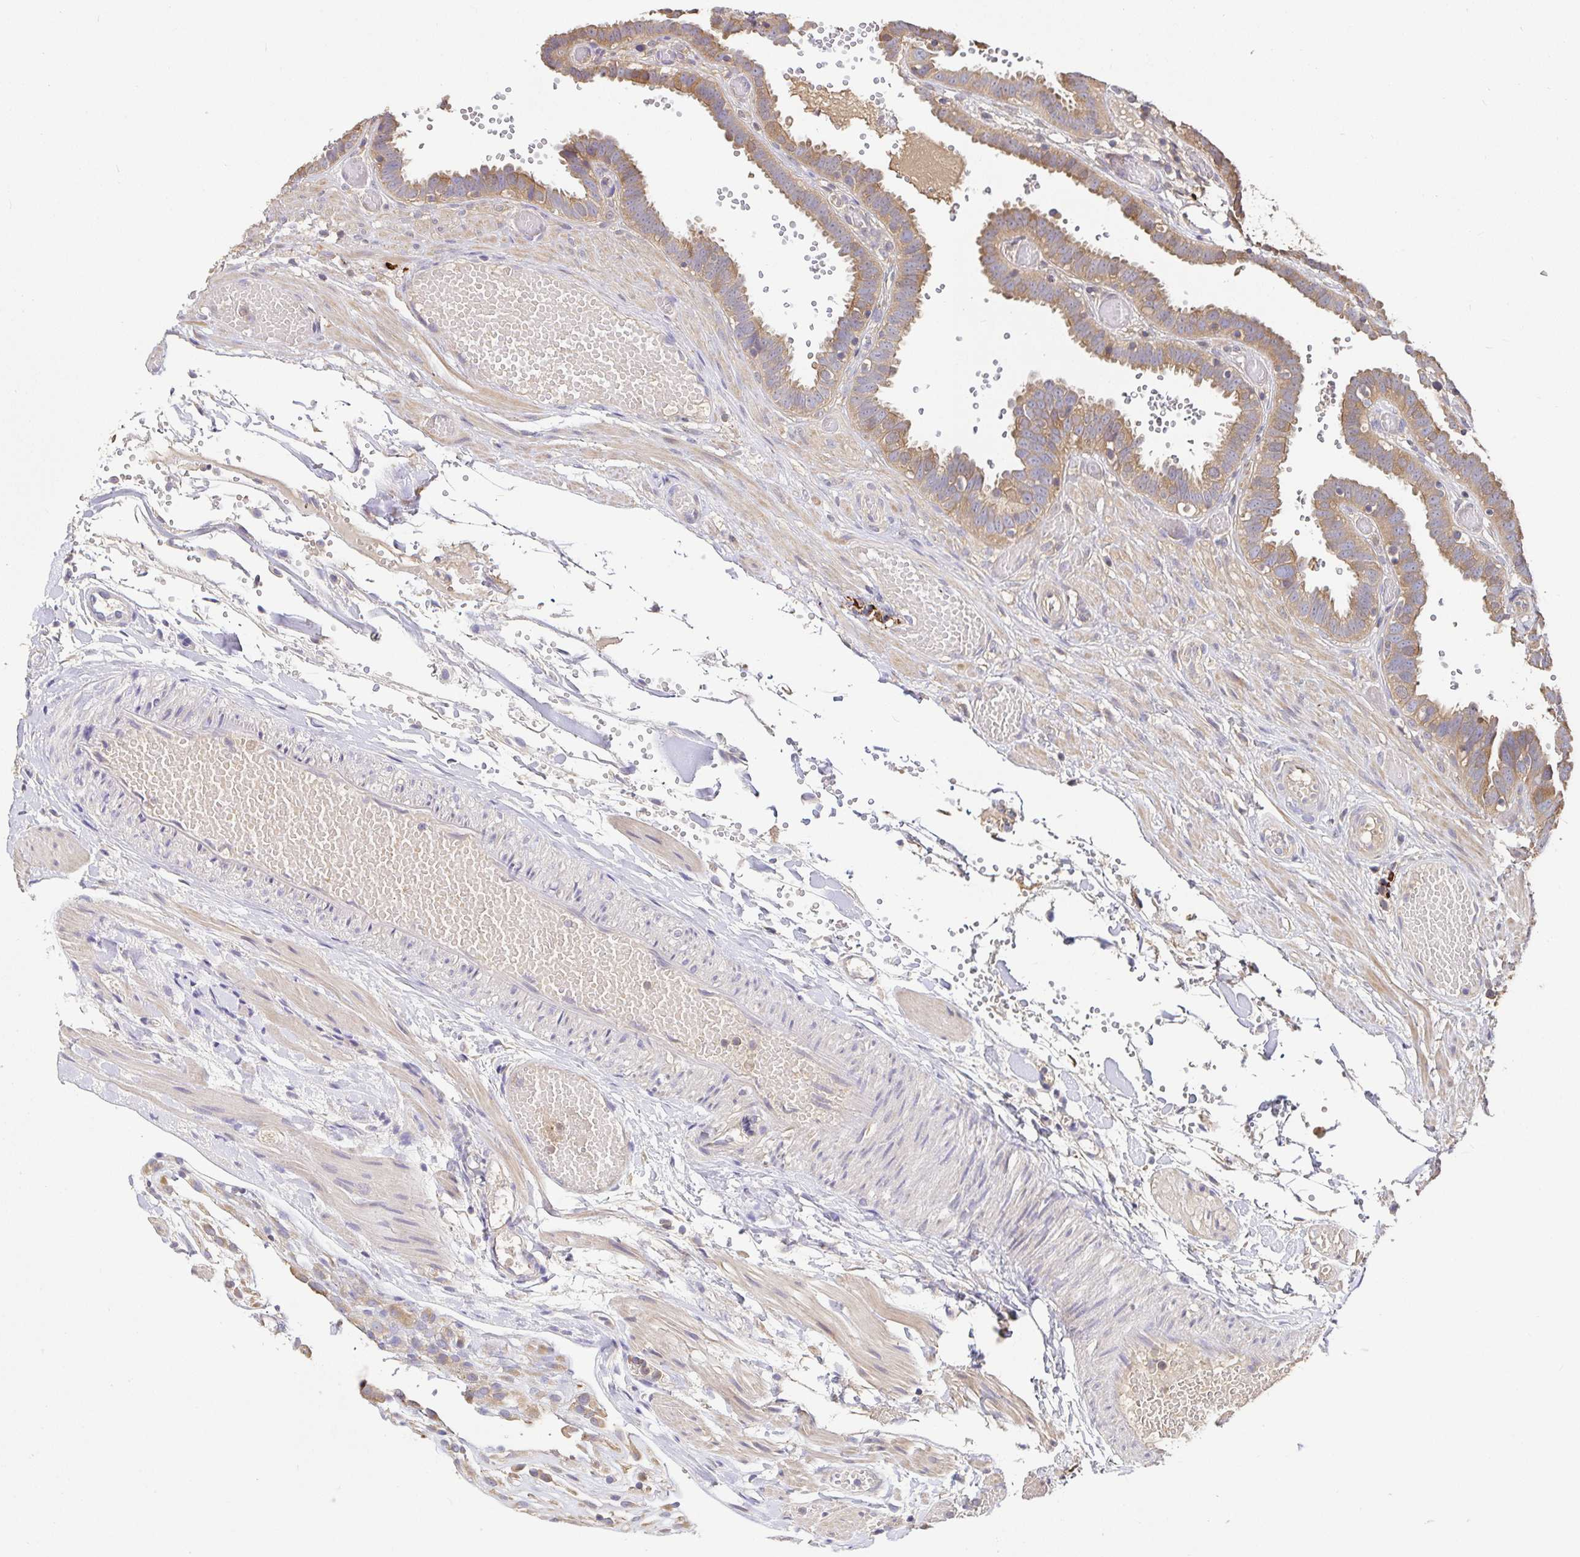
{"staining": {"intensity": "moderate", "quantity": ">75%", "location": "cytoplasmic/membranous"}, "tissue": "fallopian tube", "cell_type": "Glandular cells", "image_type": "normal", "snomed": [{"axis": "morphology", "description": "Normal tissue, NOS"}, {"axis": "topography", "description": "Fallopian tube"}], "caption": "Fallopian tube stained with immunohistochemistry (IHC) reveals moderate cytoplasmic/membranous expression in about >75% of glandular cells.", "gene": "HAGH", "patient": {"sex": "female", "age": 37}}